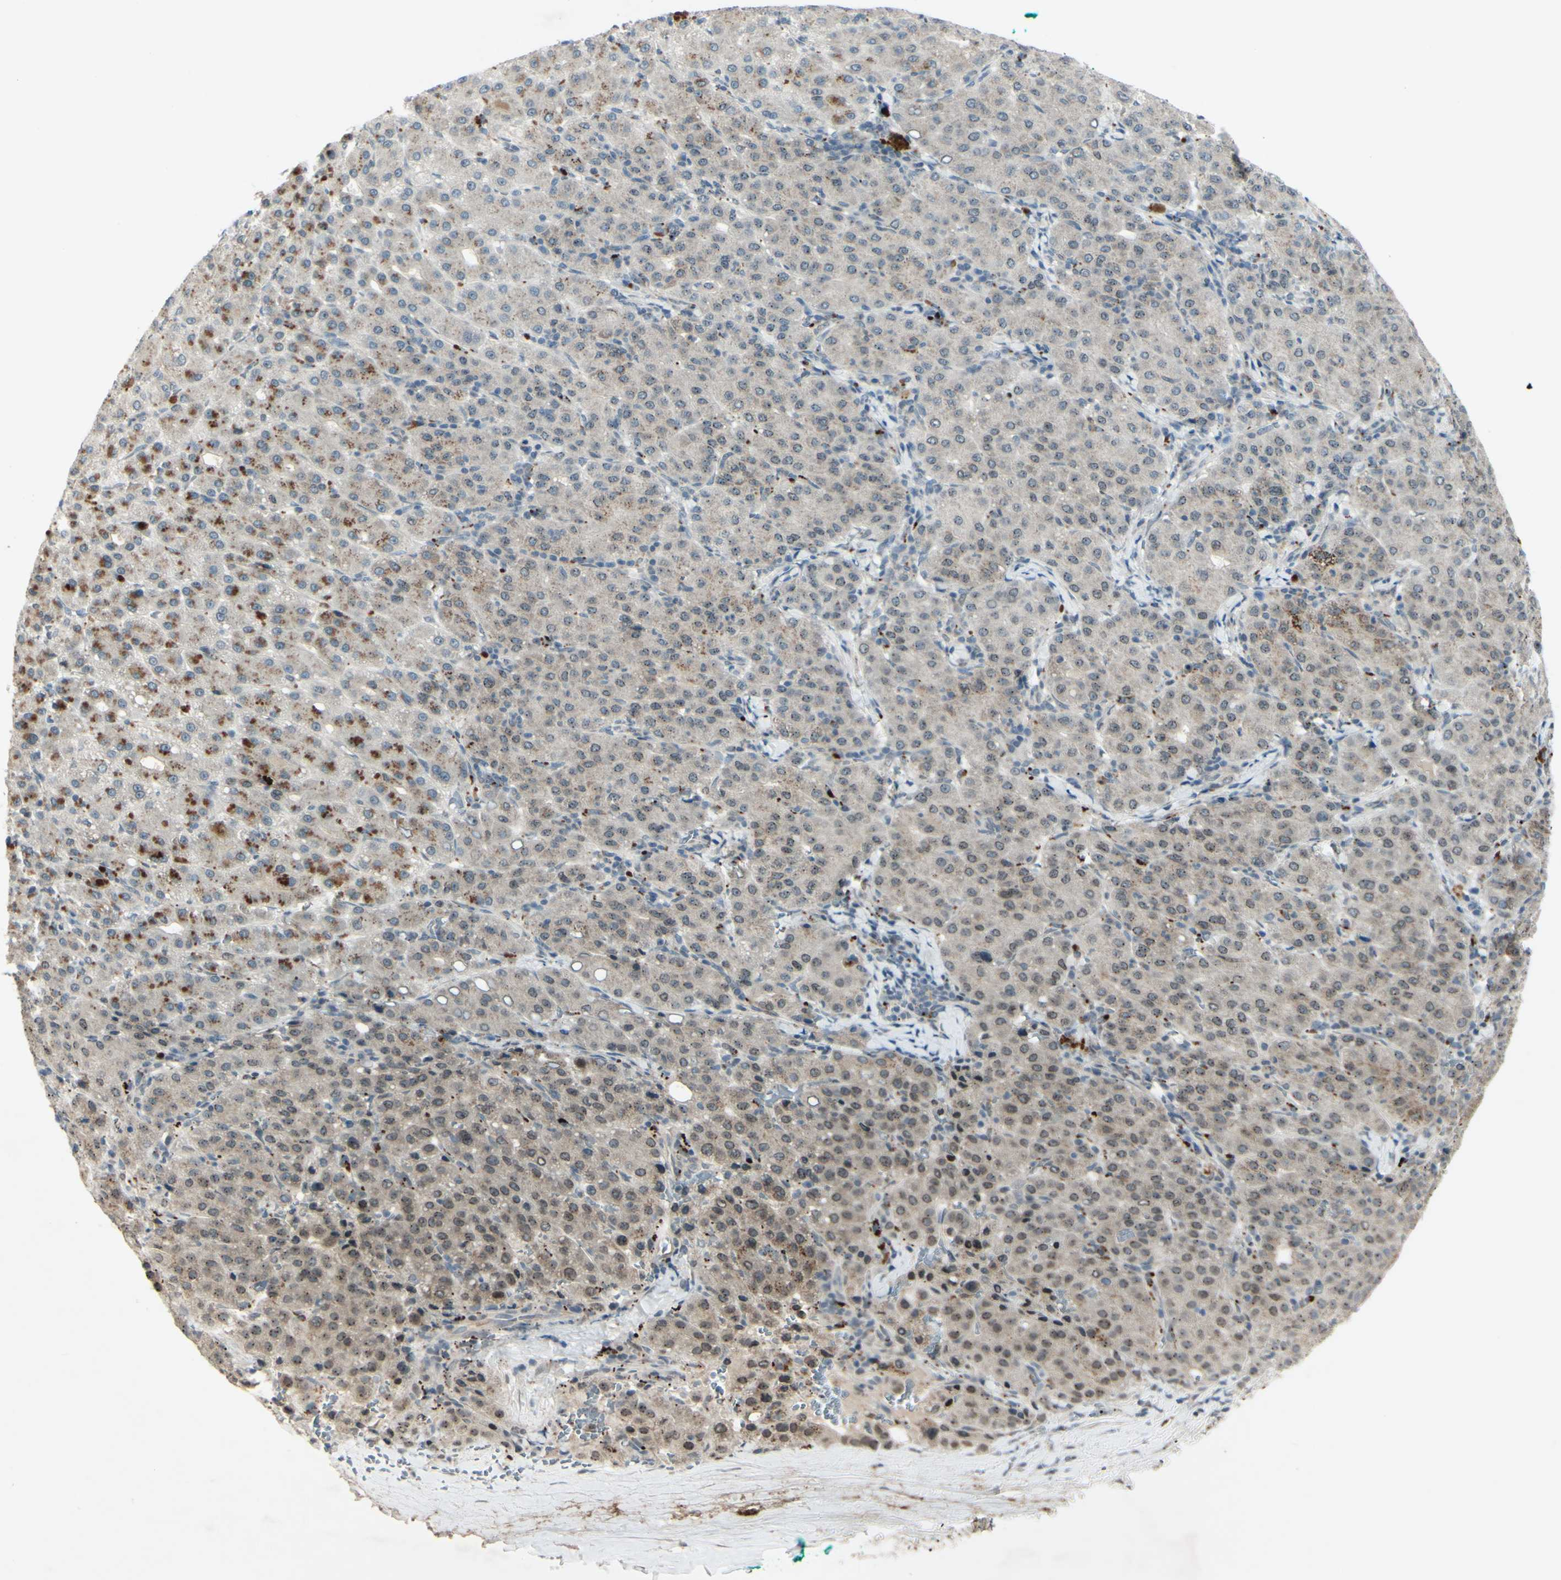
{"staining": {"intensity": "moderate", "quantity": "<25%", "location": "cytoplasmic/membranous"}, "tissue": "liver cancer", "cell_type": "Tumor cells", "image_type": "cancer", "snomed": [{"axis": "morphology", "description": "Carcinoma, Hepatocellular, NOS"}, {"axis": "topography", "description": "Liver"}], "caption": "This micrograph shows immunohistochemistry staining of hepatocellular carcinoma (liver), with low moderate cytoplasmic/membranous expression in about <25% of tumor cells.", "gene": "FGFR2", "patient": {"sex": "male", "age": 65}}